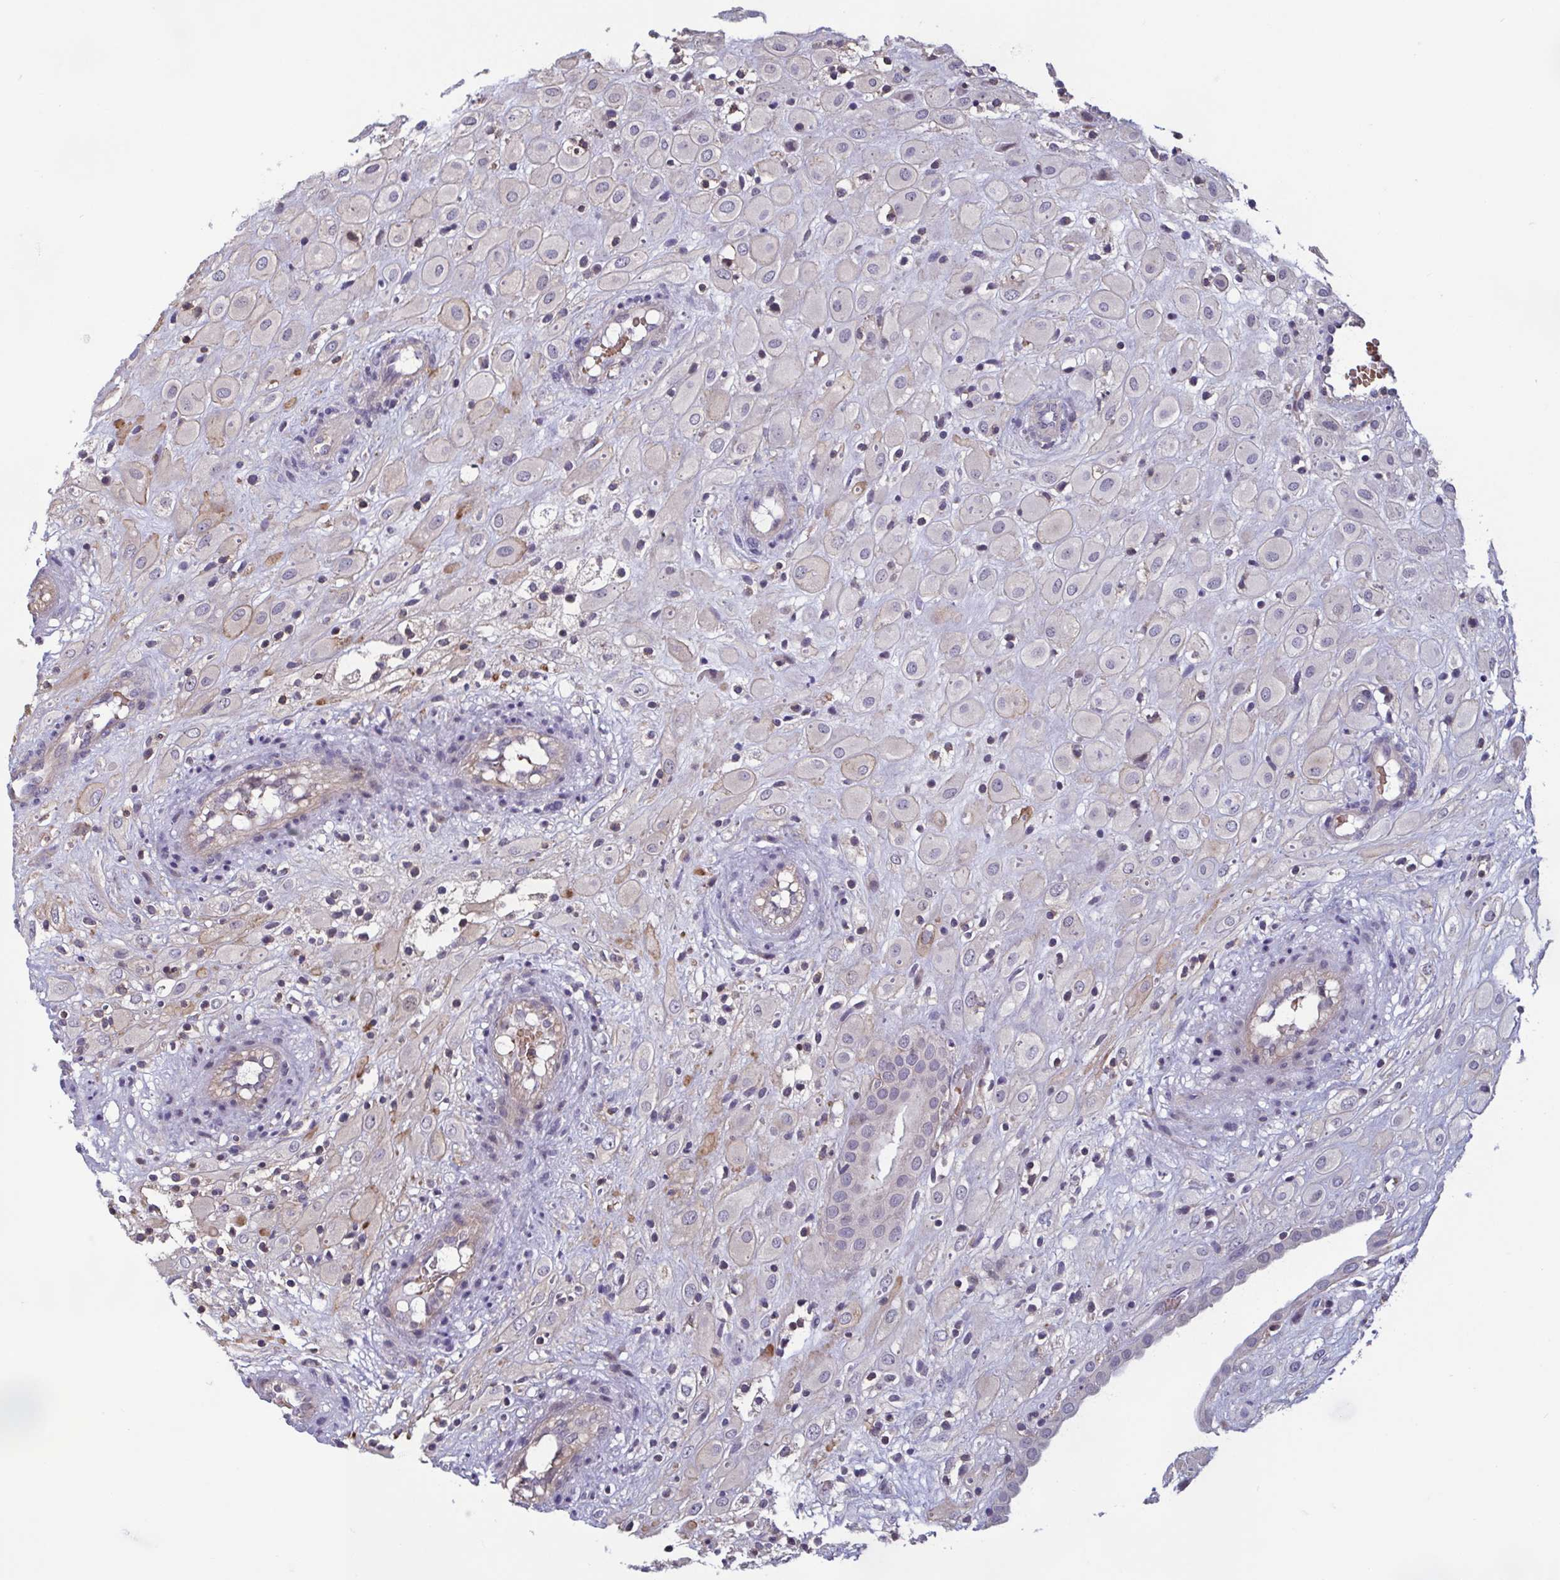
{"staining": {"intensity": "moderate", "quantity": "<25%", "location": "cytoplasmic/membranous"}, "tissue": "placenta", "cell_type": "Decidual cells", "image_type": "normal", "snomed": [{"axis": "morphology", "description": "Normal tissue, NOS"}, {"axis": "topography", "description": "Placenta"}], "caption": "Brown immunohistochemical staining in normal human placenta reveals moderate cytoplasmic/membranous staining in about <25% of decidual cells.", "gene": "LRRC38", "patient": {"sex": "female", "age": 24}}